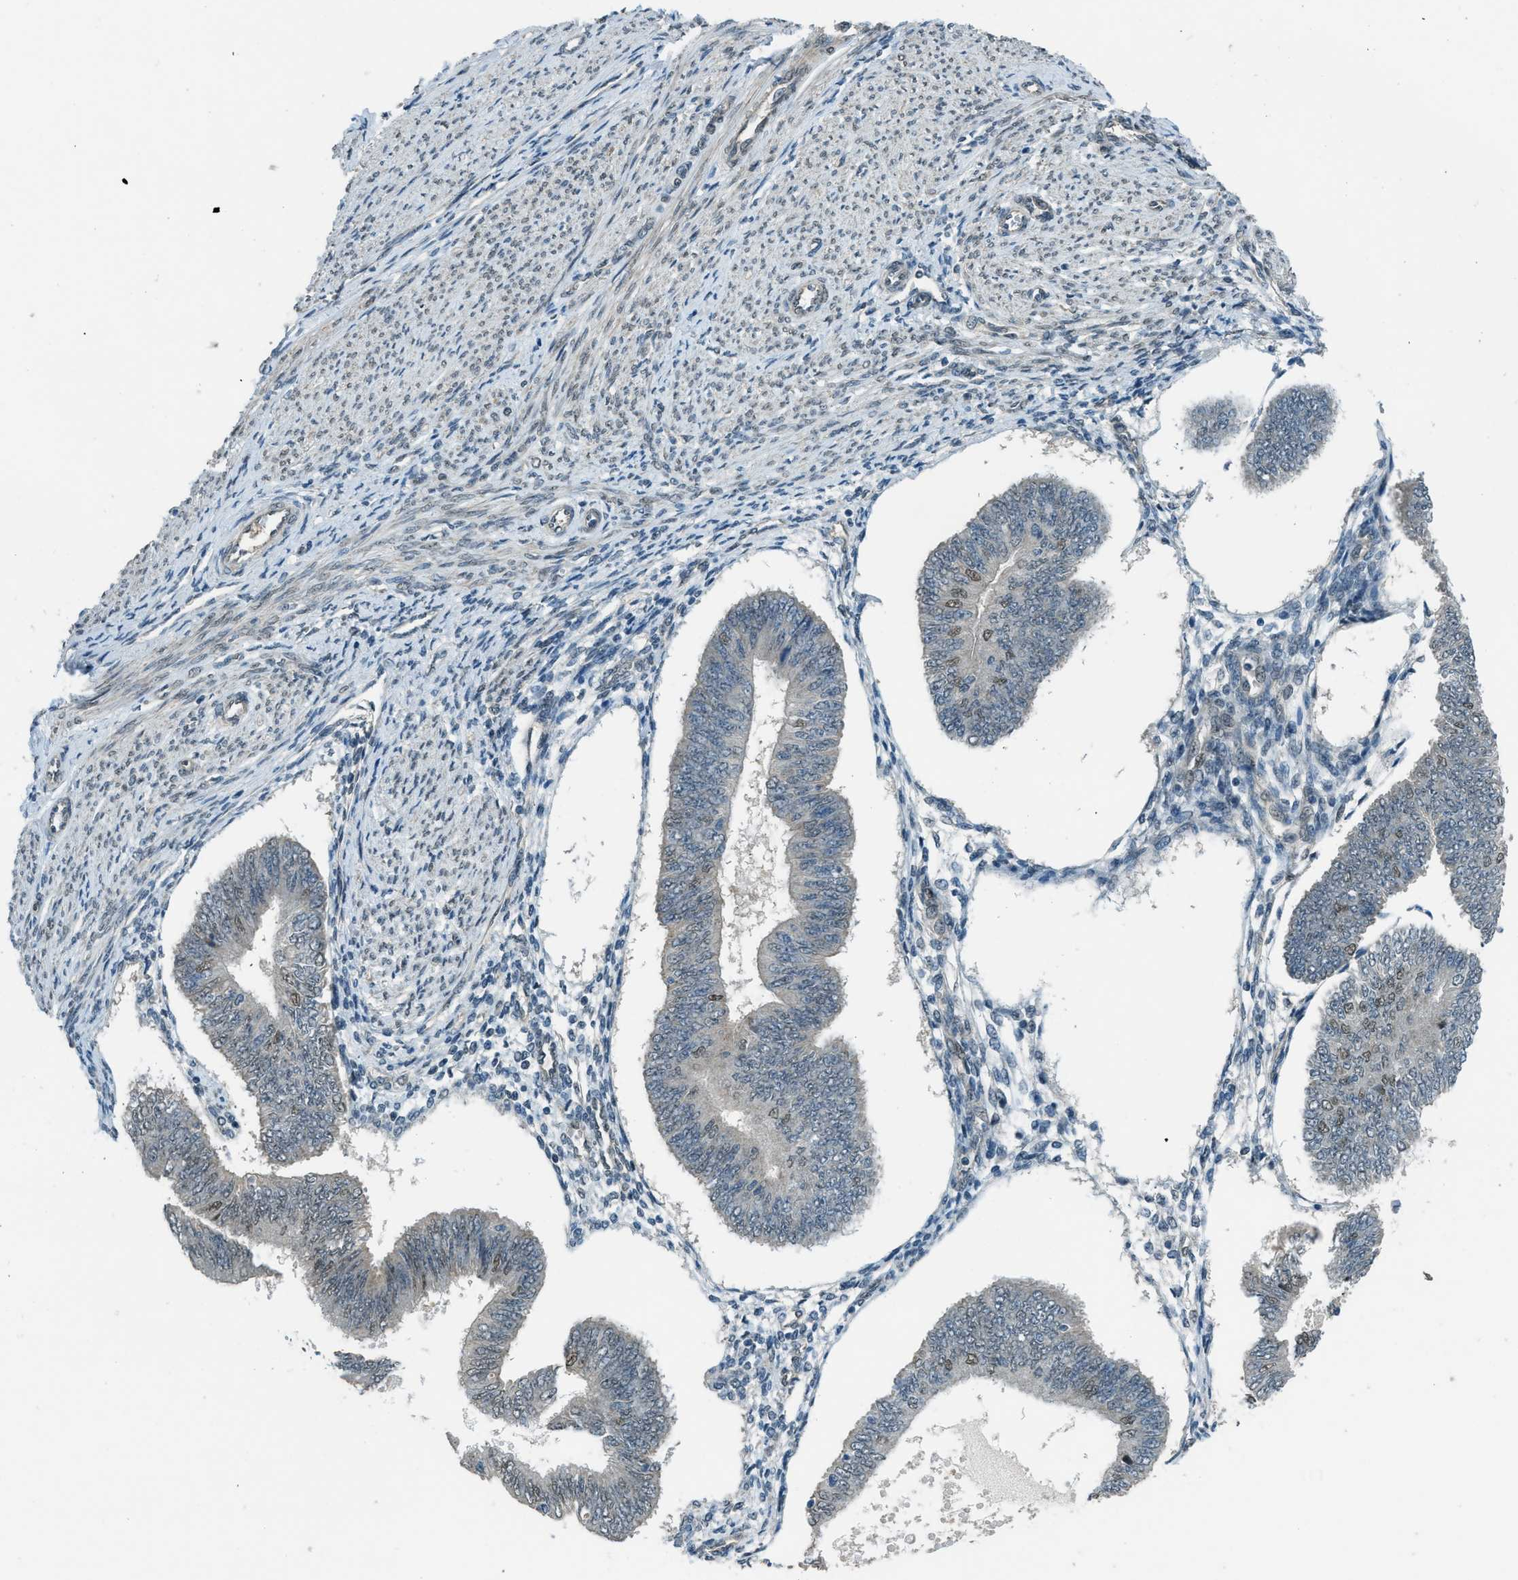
{"staining": {"intensity": "weak", "quantity": "<25%", "location": "nuclear"}, "tissue": "endometrial cancer", "cell_type": "Tumor cells", "image_type": "cancer", "snomed": [{"axis": "morphology", "description": "Adenocarcinoma, NOS"}, {"axis": "topography", "description": "Endometrium"}], "caption": "Human endometrial cancer (adenocarcinoma) stained for a protein using immunohistochemistry shows no staining in tumor cells.", "gene": "NPEPL1", "patient": {"sex": "female", "age": 58}}